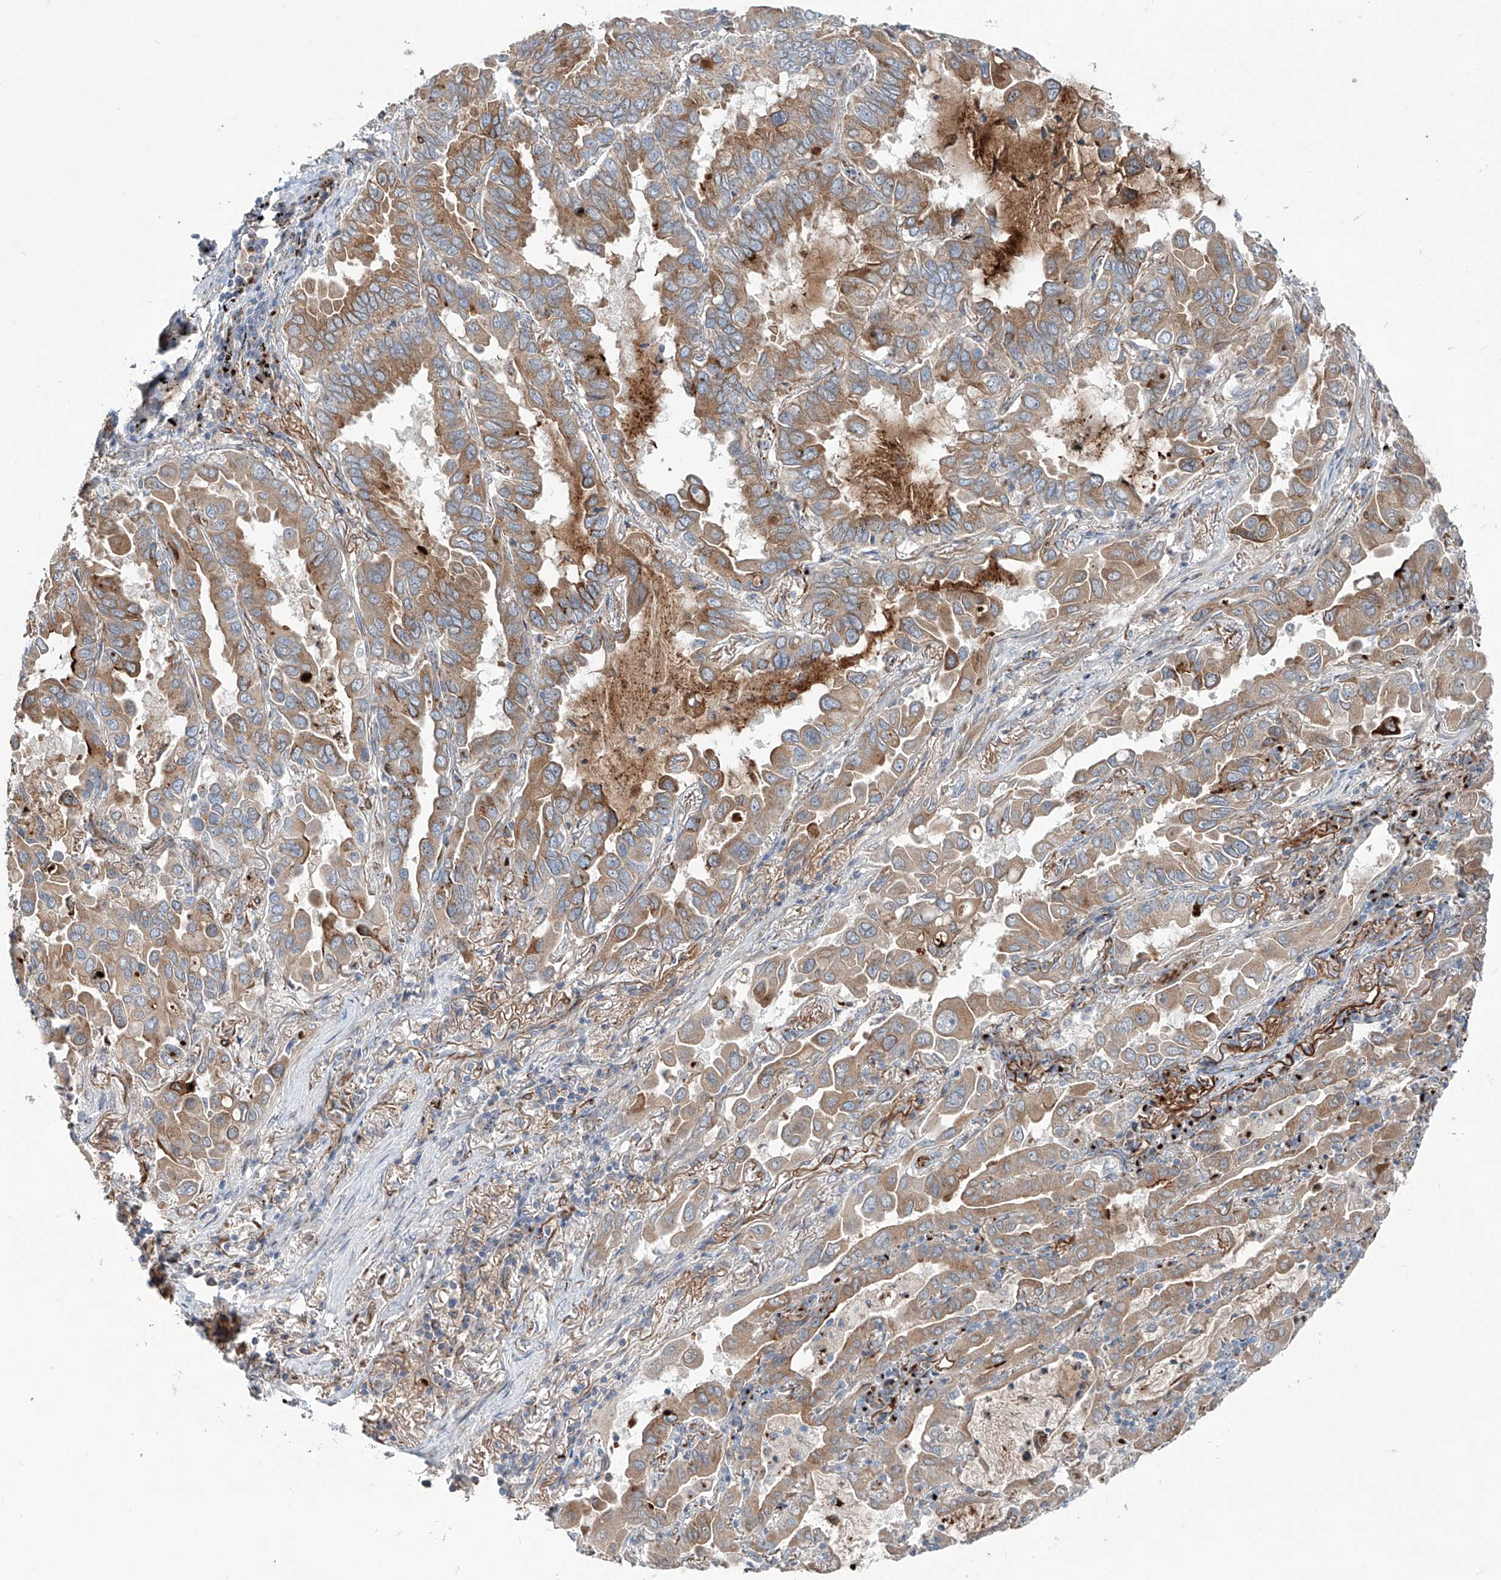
{"staining": {"intensity": "moderate", "quantity": "25%-75%", "location": "cytoplasmic/membranous,nuclear"}, "tissue": "lung cancer", "cell_type": "Tumor cells", "image_type": "cancer", "snomed": [{"axis": "morphology", "description": "Adenocarcinoma, NOS"}, {"axis": "topography", "description": "Lung"}], "caption": "Immunohistochemistry staining of adenocarcinoma (lung), which exhibits medium levels of moderate cytoplasmic/membranous and nuclear positivity in approximately 25%-75% of tumor cells indicating moderate cytoplasmic/membranous and nuclear protein positivity. The staining was performed using DAB (brown) for protein detection and nuclei were counterstained in hematoxylin (blue).", "gene": "CDH5", "patient": {"sex": "male", "age": 64}}